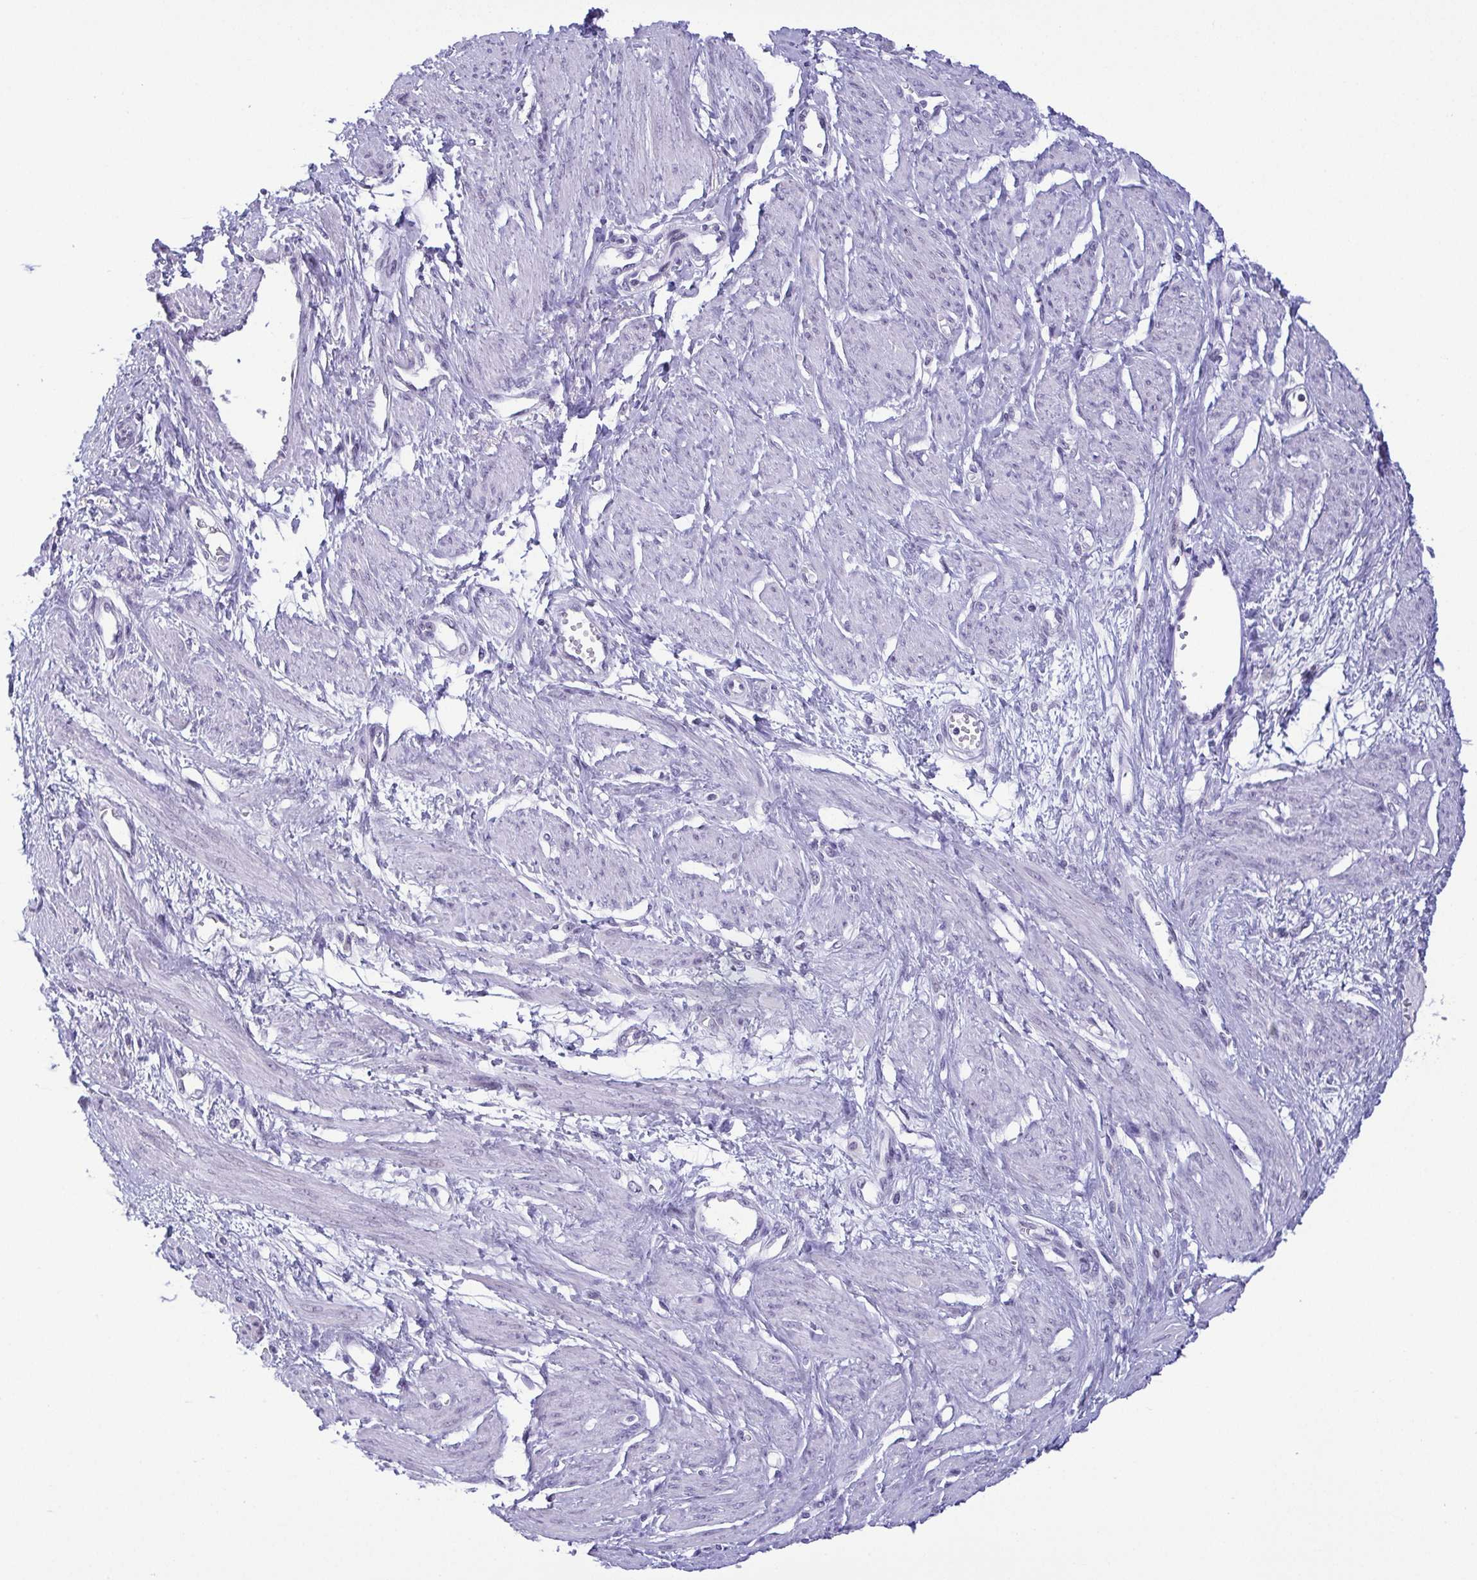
{"staining": {"intensity": "weak", "quantity": "<25%", "location": "nuclear"}, "tissue": "smooth muscle", "cell_type": "Smooth muscle cells", "image_type": "normal", "snomed": [{"axis": "morphology", "description": "Normal tissue, NOS"}, {"axis": "topography", "description": "Smooth muscle"}, {"axis": "topography", "description": "Uterus"}], "caption": "Image shows no protein expression in smooth muscle cells of normal smooth muscle.", "gene": "BZW1", "patient": {"sex": "female", "age": 39}}